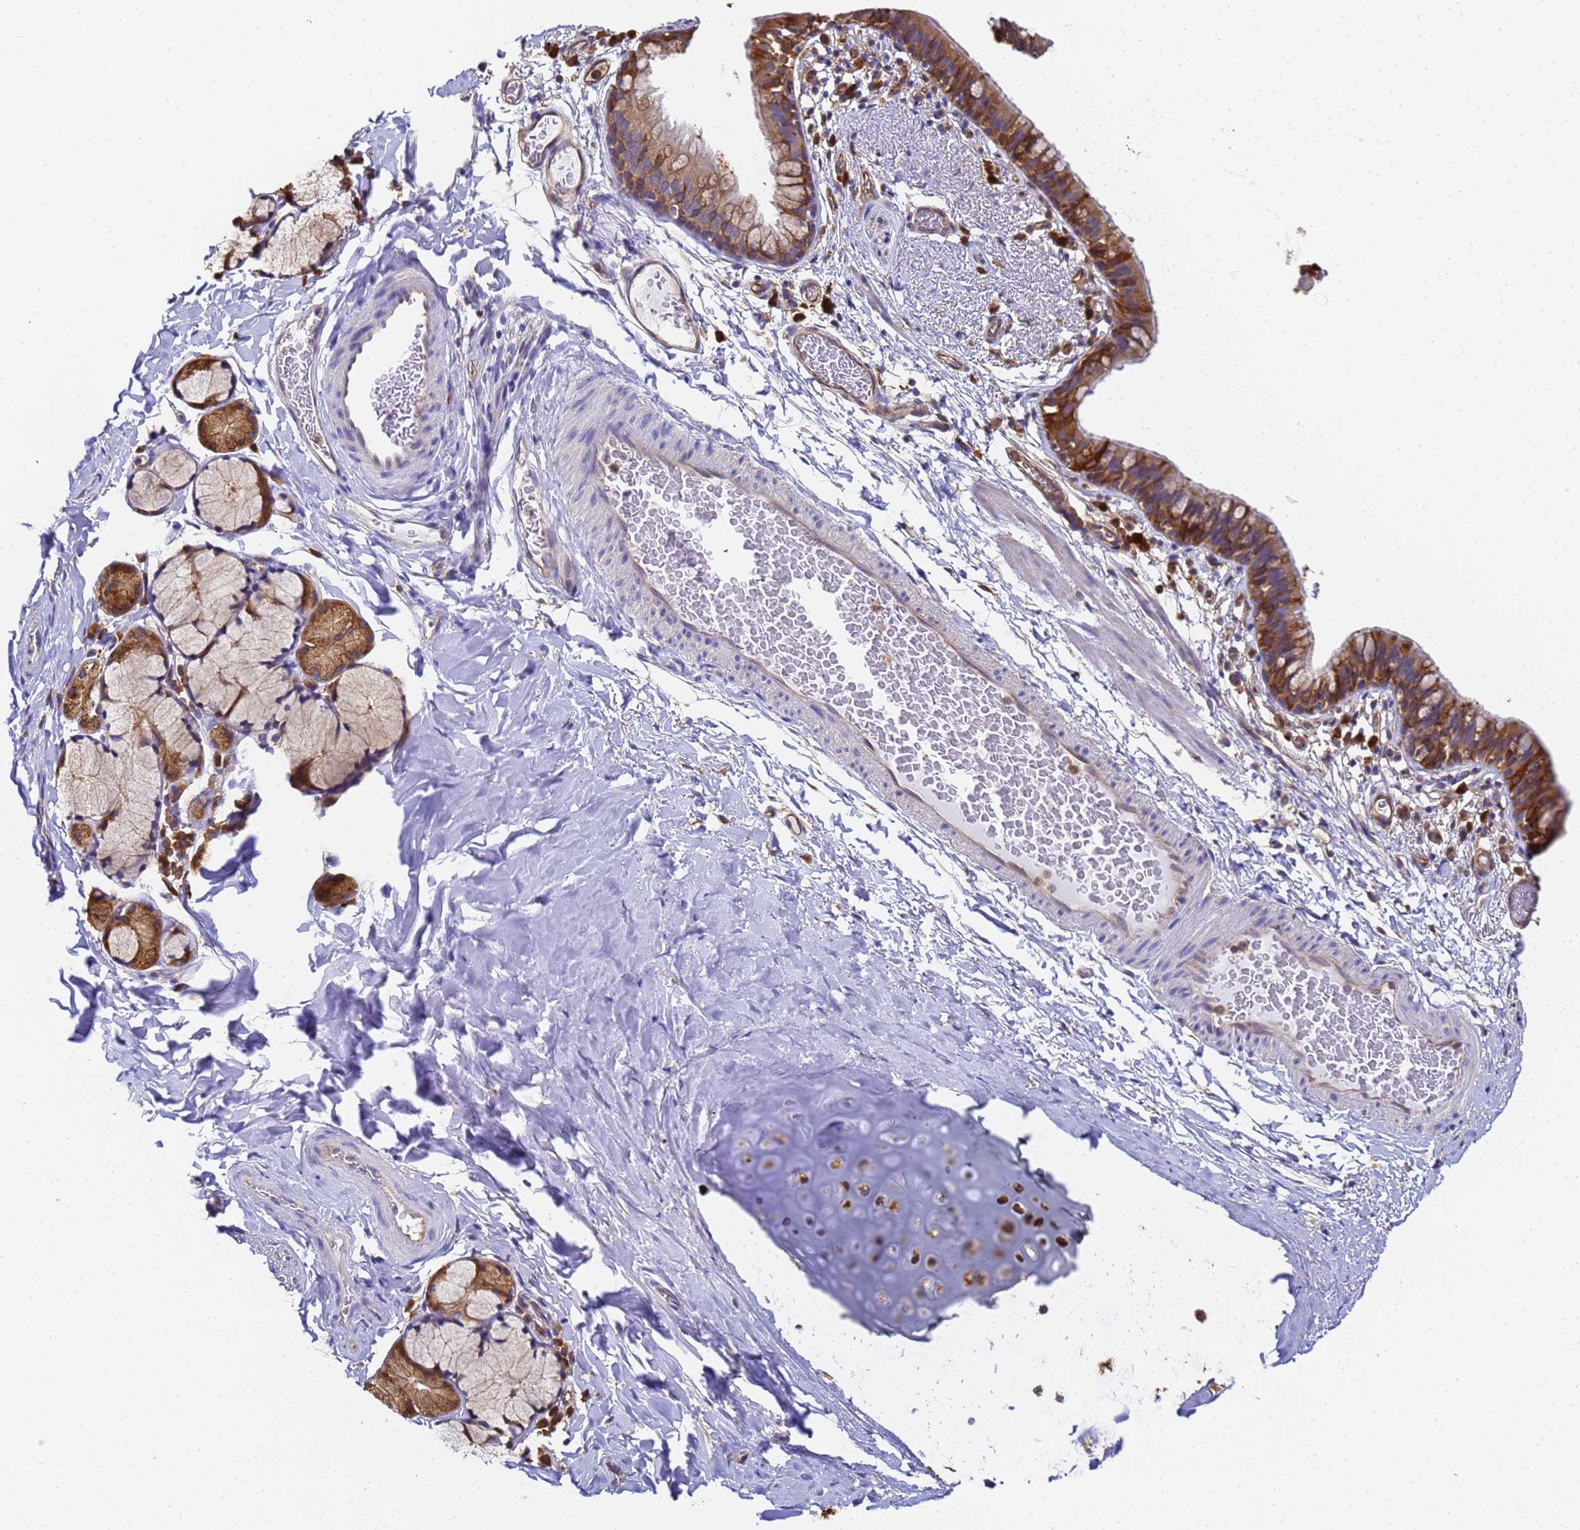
{"staining": {"intensity": "moderate", "quantity": ">75%", "location": "cytoplasmic/membranous"}, "tissue": "bronchus", "cell_type": "Respiratory epithelial cells", "image_type": "normal", "snomed": [{"axis": "morphology", "description": "Normal tissue, NOS"}, {"axis": "topography", "description": "Cartilage tissue"}, {"axis": "topography", "description": "Bronchus"}], "caption": "A high-resolution photomicrograph shows immunohistochemistry staining of normal bronchus, which shows moderate cytoplasmic/membranous staining in approximately >75% of respiratory epithelial cells.", "gene": "NME1", "patient": {"sex": "female", "age": 36}}